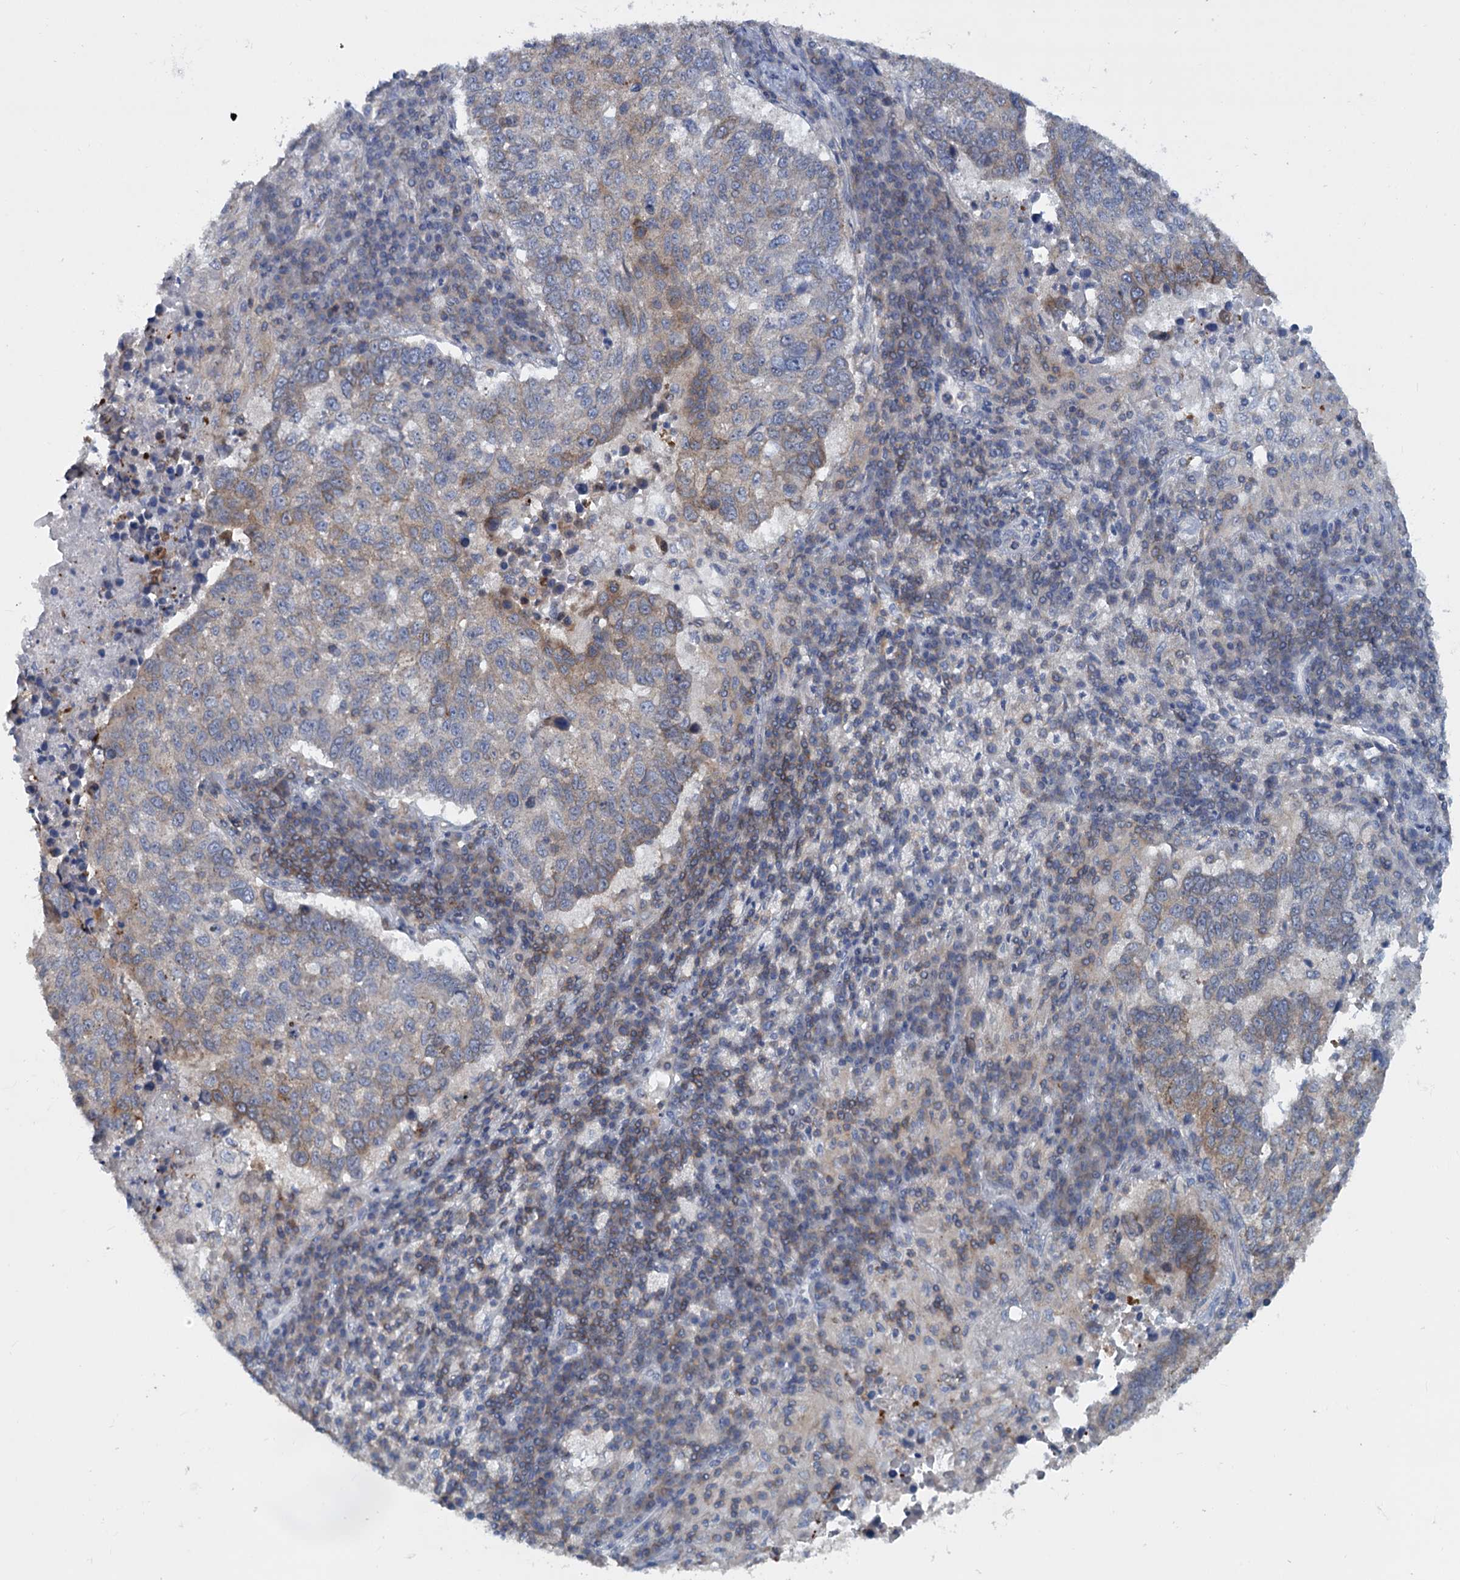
{"staining": {"intensity": "moderate", "quantity": "<25%", "location": "cytoplasmic/membranous"}, "tissue": "lung cancer", "cell_type": "Tumor cells", "image_type": "cancer", "snomed": [{"axis": "morphology", "description": "Squamous cell carcinoma, NOS"}, {"axis": "topography", "description": "Lung"}], "caption": "Tumor cells exhibit low levels of moderate cytoplasmic/membranous staining in about <25% of cells in human lung cancer (squamous cell carcinoma). The protein of interest is shown in brown color, while the nuclei are stained blue.", "gene": "LRCH4", "patient": {"sex": "male", "age": 73}}